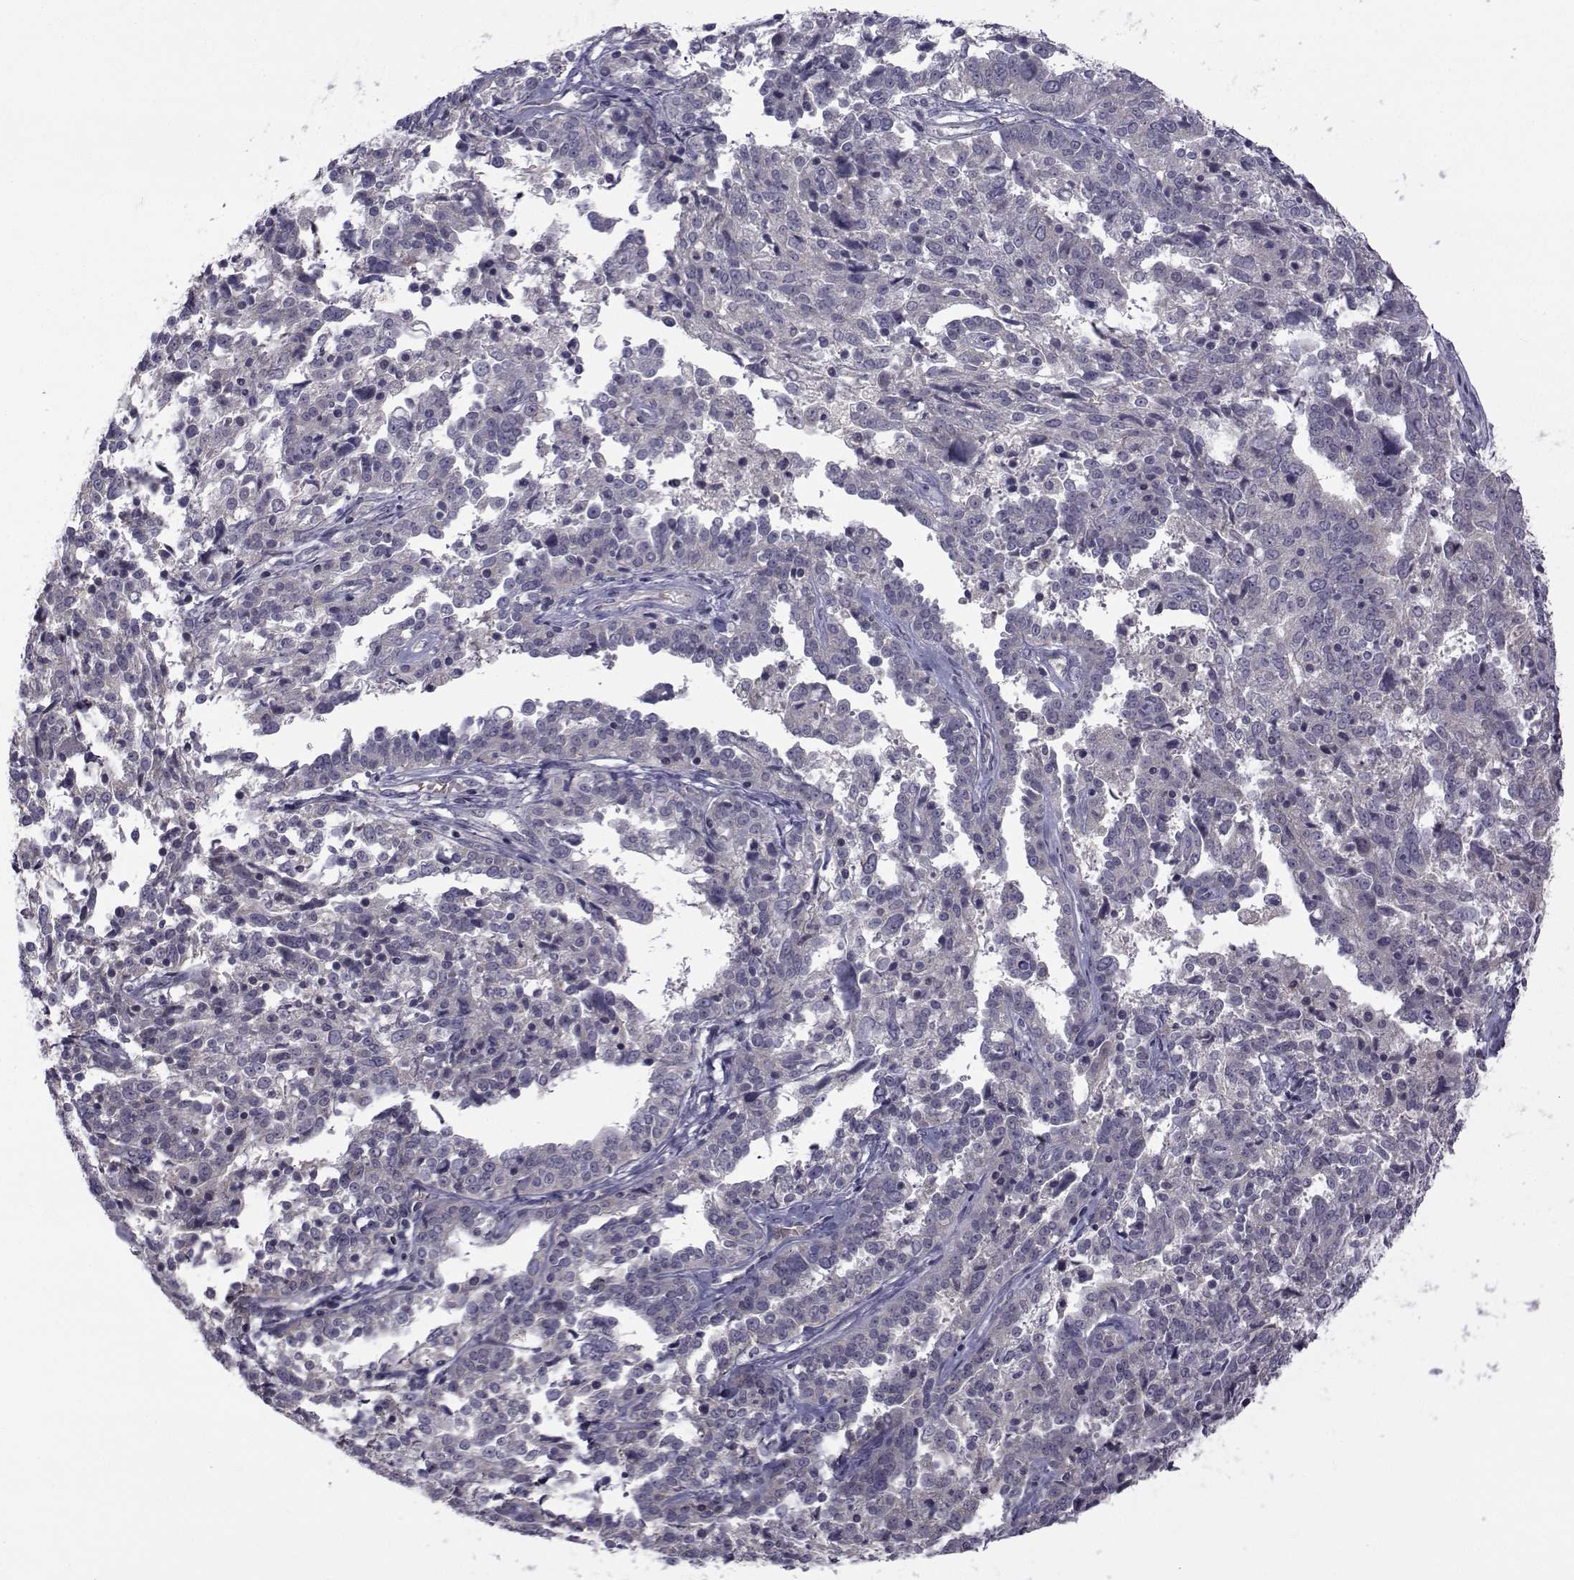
{"staining": {"intensity": "negative", "quantity": "none", "location": "none"}, "tissue": "ovarian cancer", "cell_type": "Tumor cells", "image_type": "cancer", "snomed": [{"axis": "morphology", "description": "Cystadenocarcinoma, serous, NOS"}, {"axis": "topography", "description": "Ovary"}], "caption": "A histopathology image of human serous cystadenocarcinoma (ovarian) is negative for staining in tumor cells. (DAB (3,3'-diaminobenzidine) immunohistochemistry visualized using brightfield microscopy, high magnification).", "gene": "ANGPT1", "patient": {"sex": "female", "age": 67}}